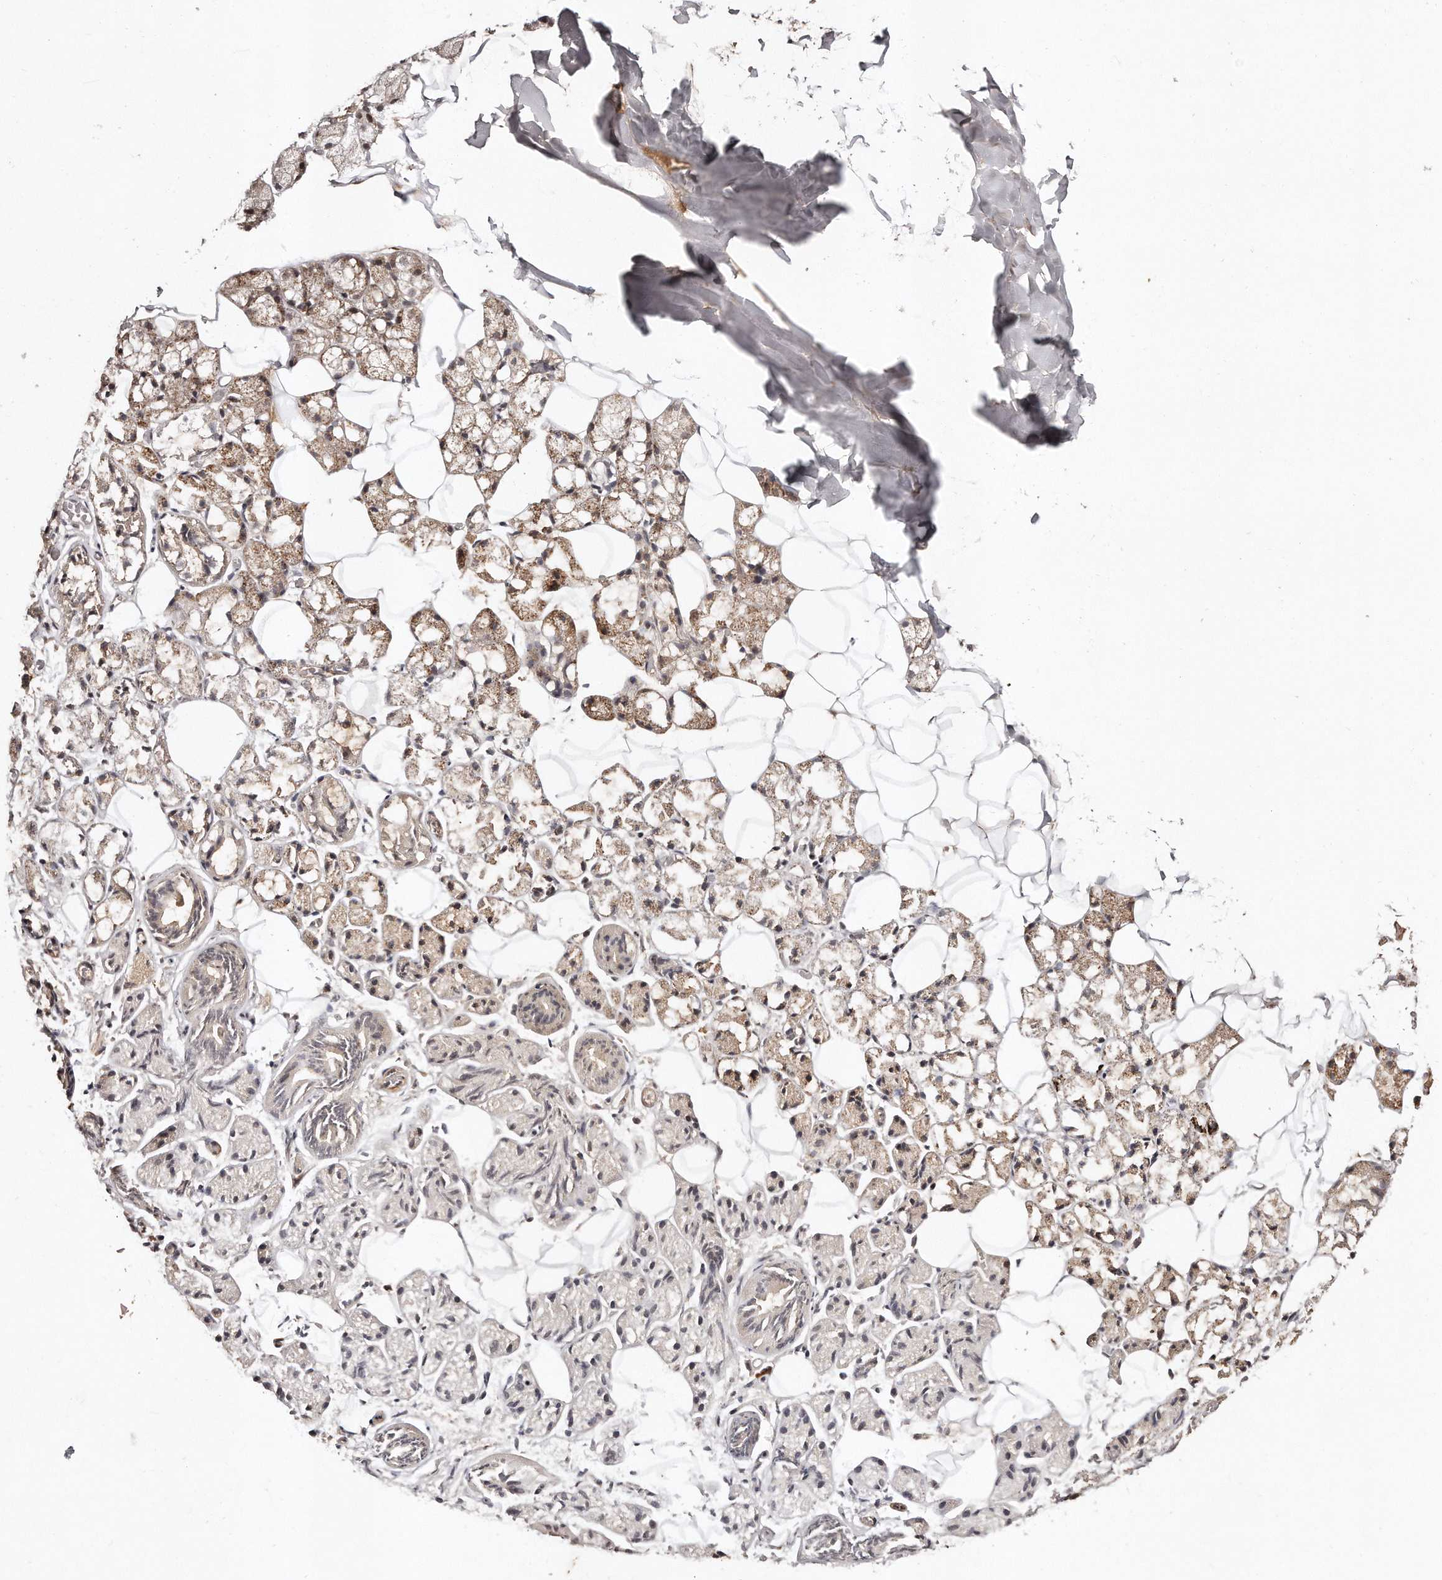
{"staining": {"intensity": "weak", "quantity": "25%-75%", "location": "cytoplasmic/membranous,nuclear"}, "tissue": "salivary gland", "cell_type": "Glandular cells", "image_type": "normal", "snomed": [{"axis": "morphology", "description": "Normal tissue, NOS"}, {"axis": "topography", "description": "Salivary gland"}], "caption": "Protein staining of normal salivary gland reveals weak cytoplasmic/membranous,nuclear expression in approximately 25%-75% of glandular cells.", "gene": "SOX4", "patient": {"sex": "female", "age": 33}}